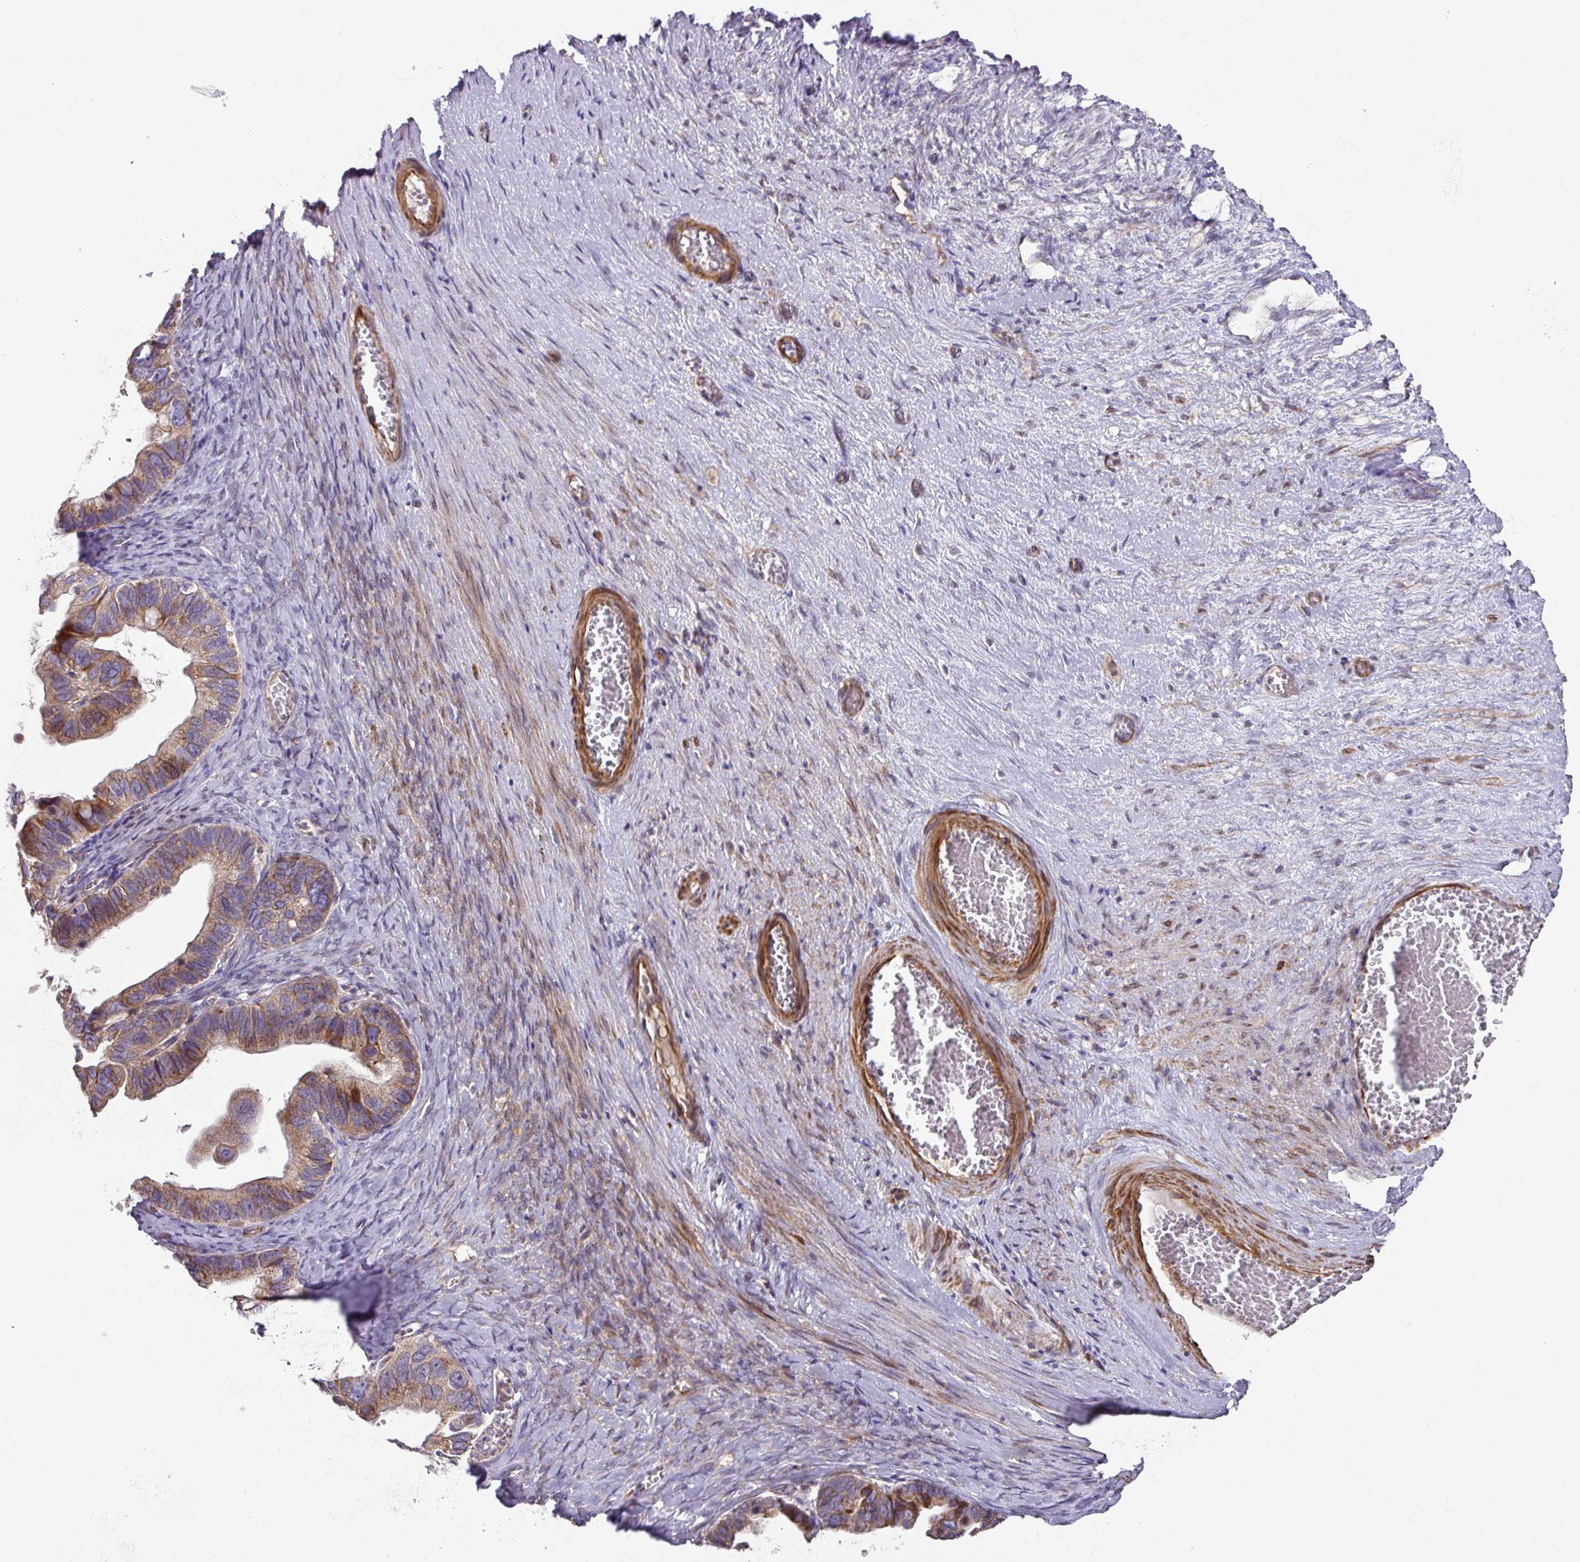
{"staining": {"intensity": "moderate", "quantity": ">75%", "location": "cytoplasmic/membranous"}, "tissue": "ovarian cancer", "cell_type": "Tumor cells", "image_type": "cancer", "snomed": [{"axis": "morphology", "description": "Cystadenocarcinoma, serous, NOS"}, {"axis": "topography", "description": "Ovary"}], "caption": "Immunohistochemical staining of ovarian cancer displays medium levels of moderate cytoplasmic/membranous protein expression in approximately >75% of tumor cells.", "gene": "MRRF", "patient": {"sex": "female", "age": 56}}